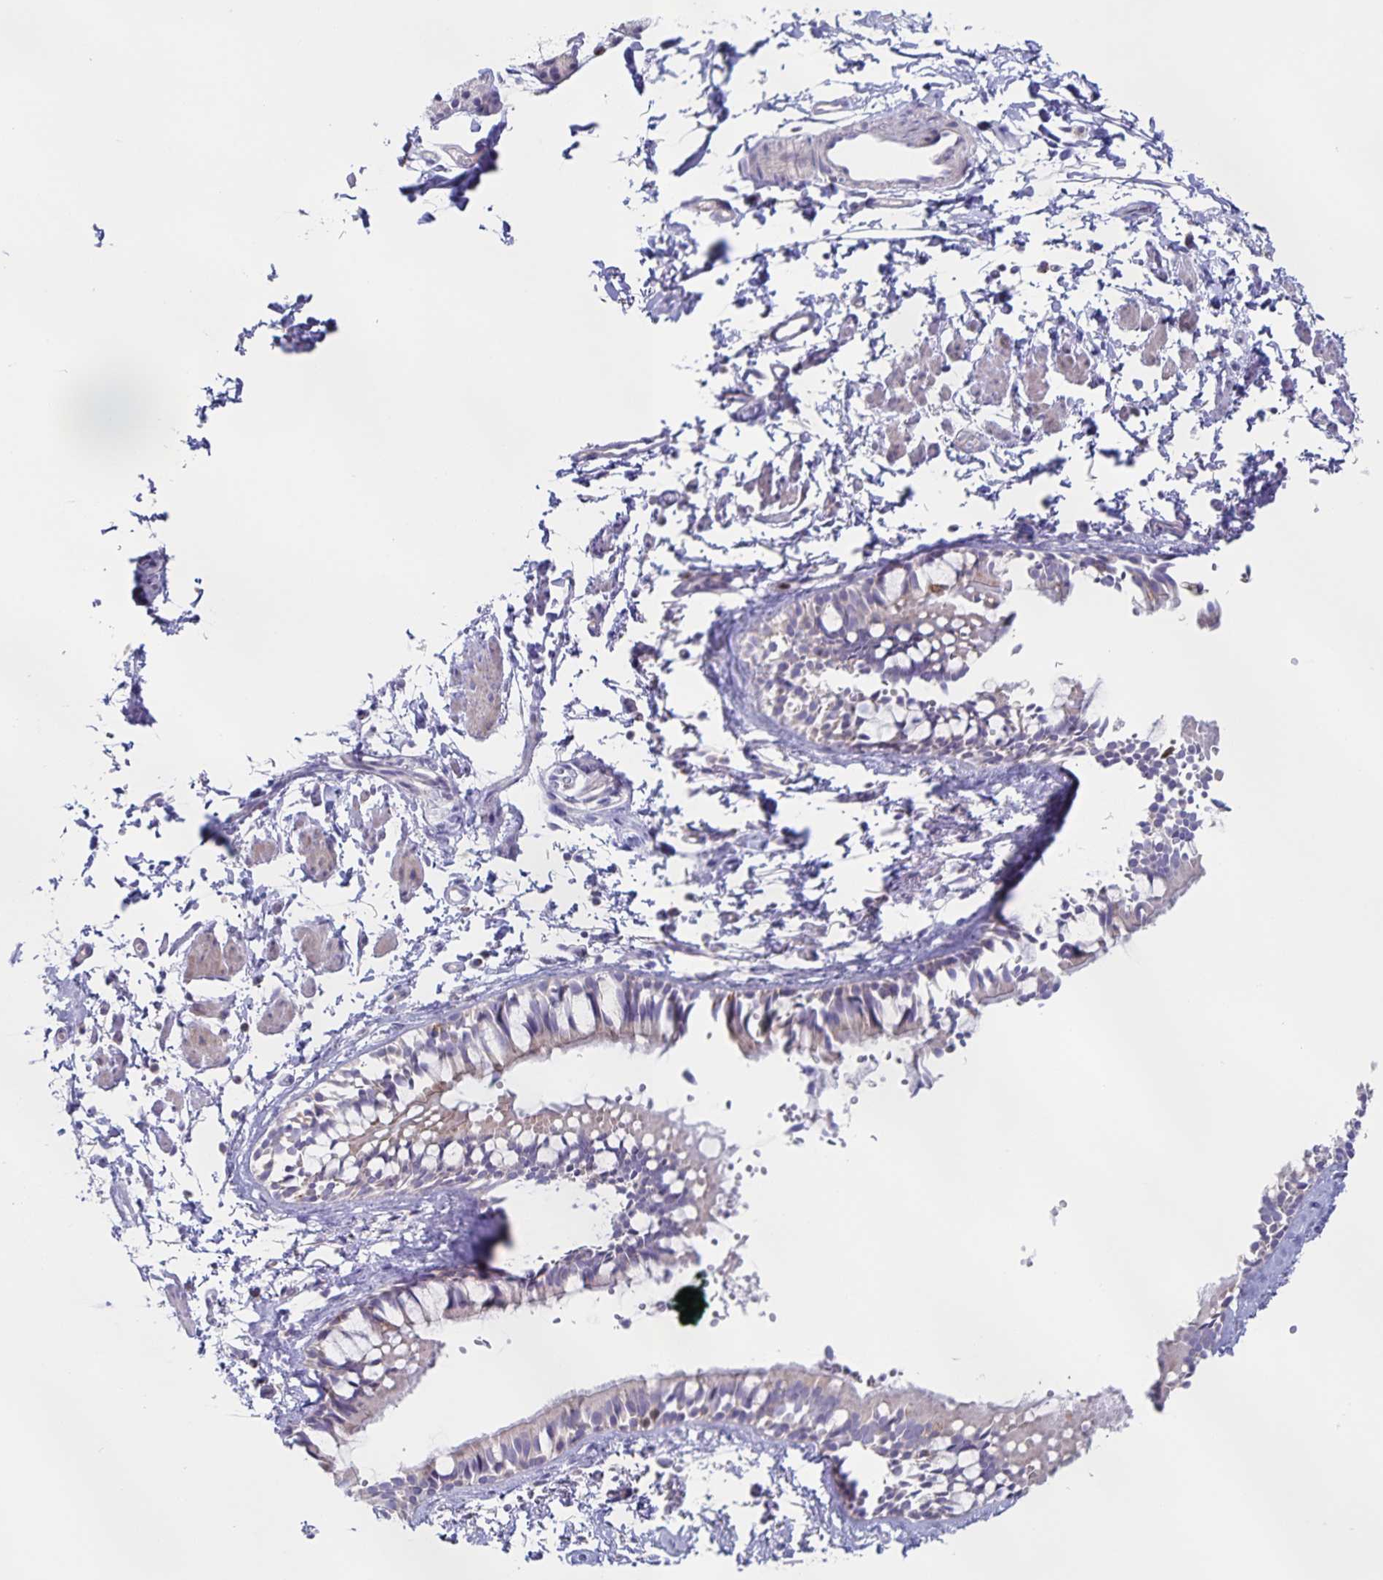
{"staining": {"intensity": "negative", "quantity": "none", "location": "none"}, "tissue": "bronchus", "cell_type": "Respiratory epithelial cells", "image_type": "normal", "snomed": [{"axis": "morphology", "description": "Normal tissue, NOS"}, {"axis": "topography", "description": "Bronchus"}], "caption": "A high-resolution histopathology image shows IHC staining of benign bronchus, which exhibits no significant expression in respiratory epithelial cells.", "gene": "CENPH", "patient": {"sex": "female", "age": 59}}